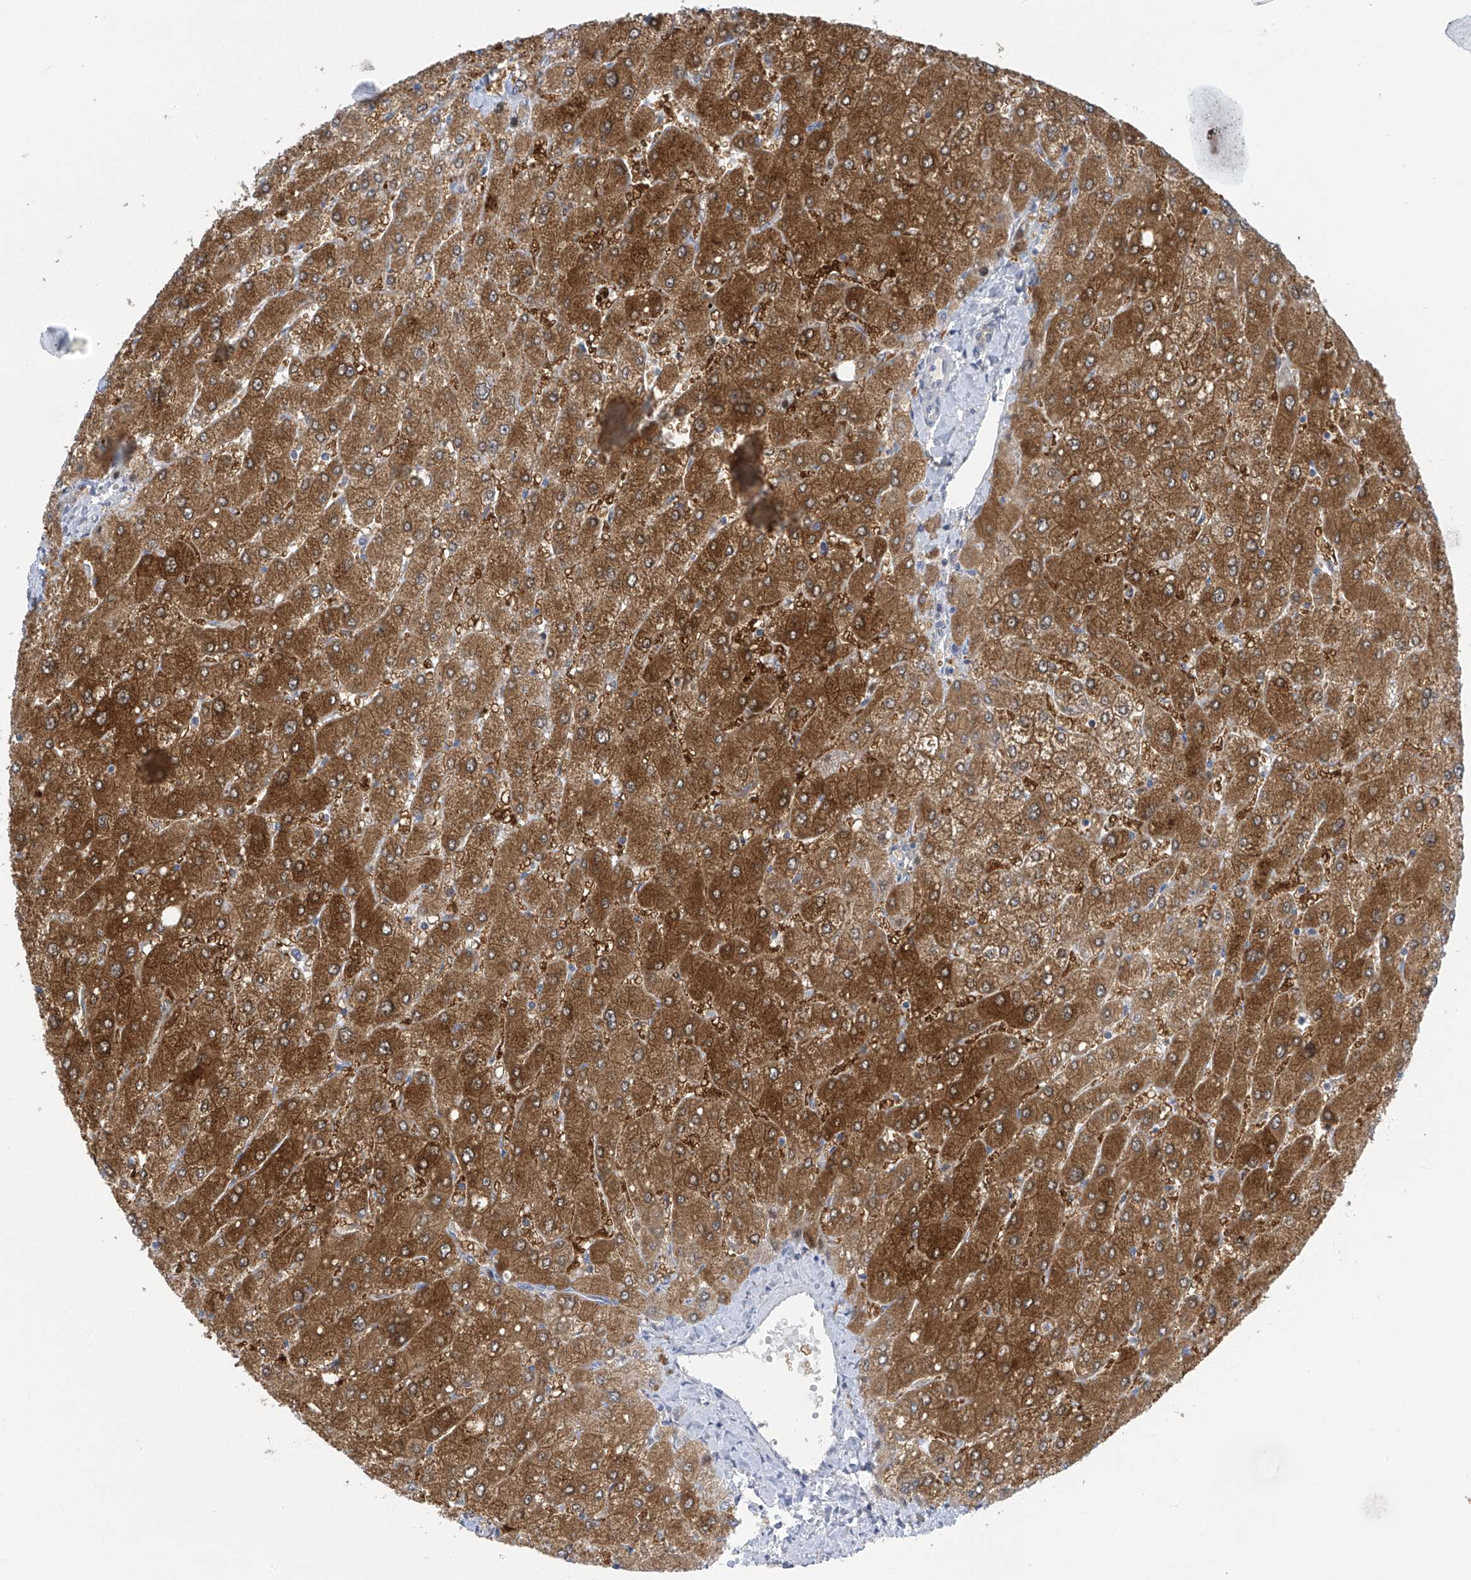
{"staining": {"intensity": "moderate", "quantity": ">75%", "location": "cytoplasmic/membranous"}, "tissue": "liver", "cell_type": "Cholangiocytes", "image_type": "normal", "snomed": [{"axis": "morphology", "description": "Normal tissue, NOS"}, {"axis": "topography", "description": "Liver"}], "caption": "A brown stain labels moderate cytoplasmic/membranous expression of a protein in cholangiocytes of normal human liver. The staining is performed using DAB (3,3'-diaminobenzidine) brown chromogen to label protein expression. The nuclei are counter-stained blue using hematoxylin.", "gene": "APLF", "patient": {"sex": "male", "age": 55}}